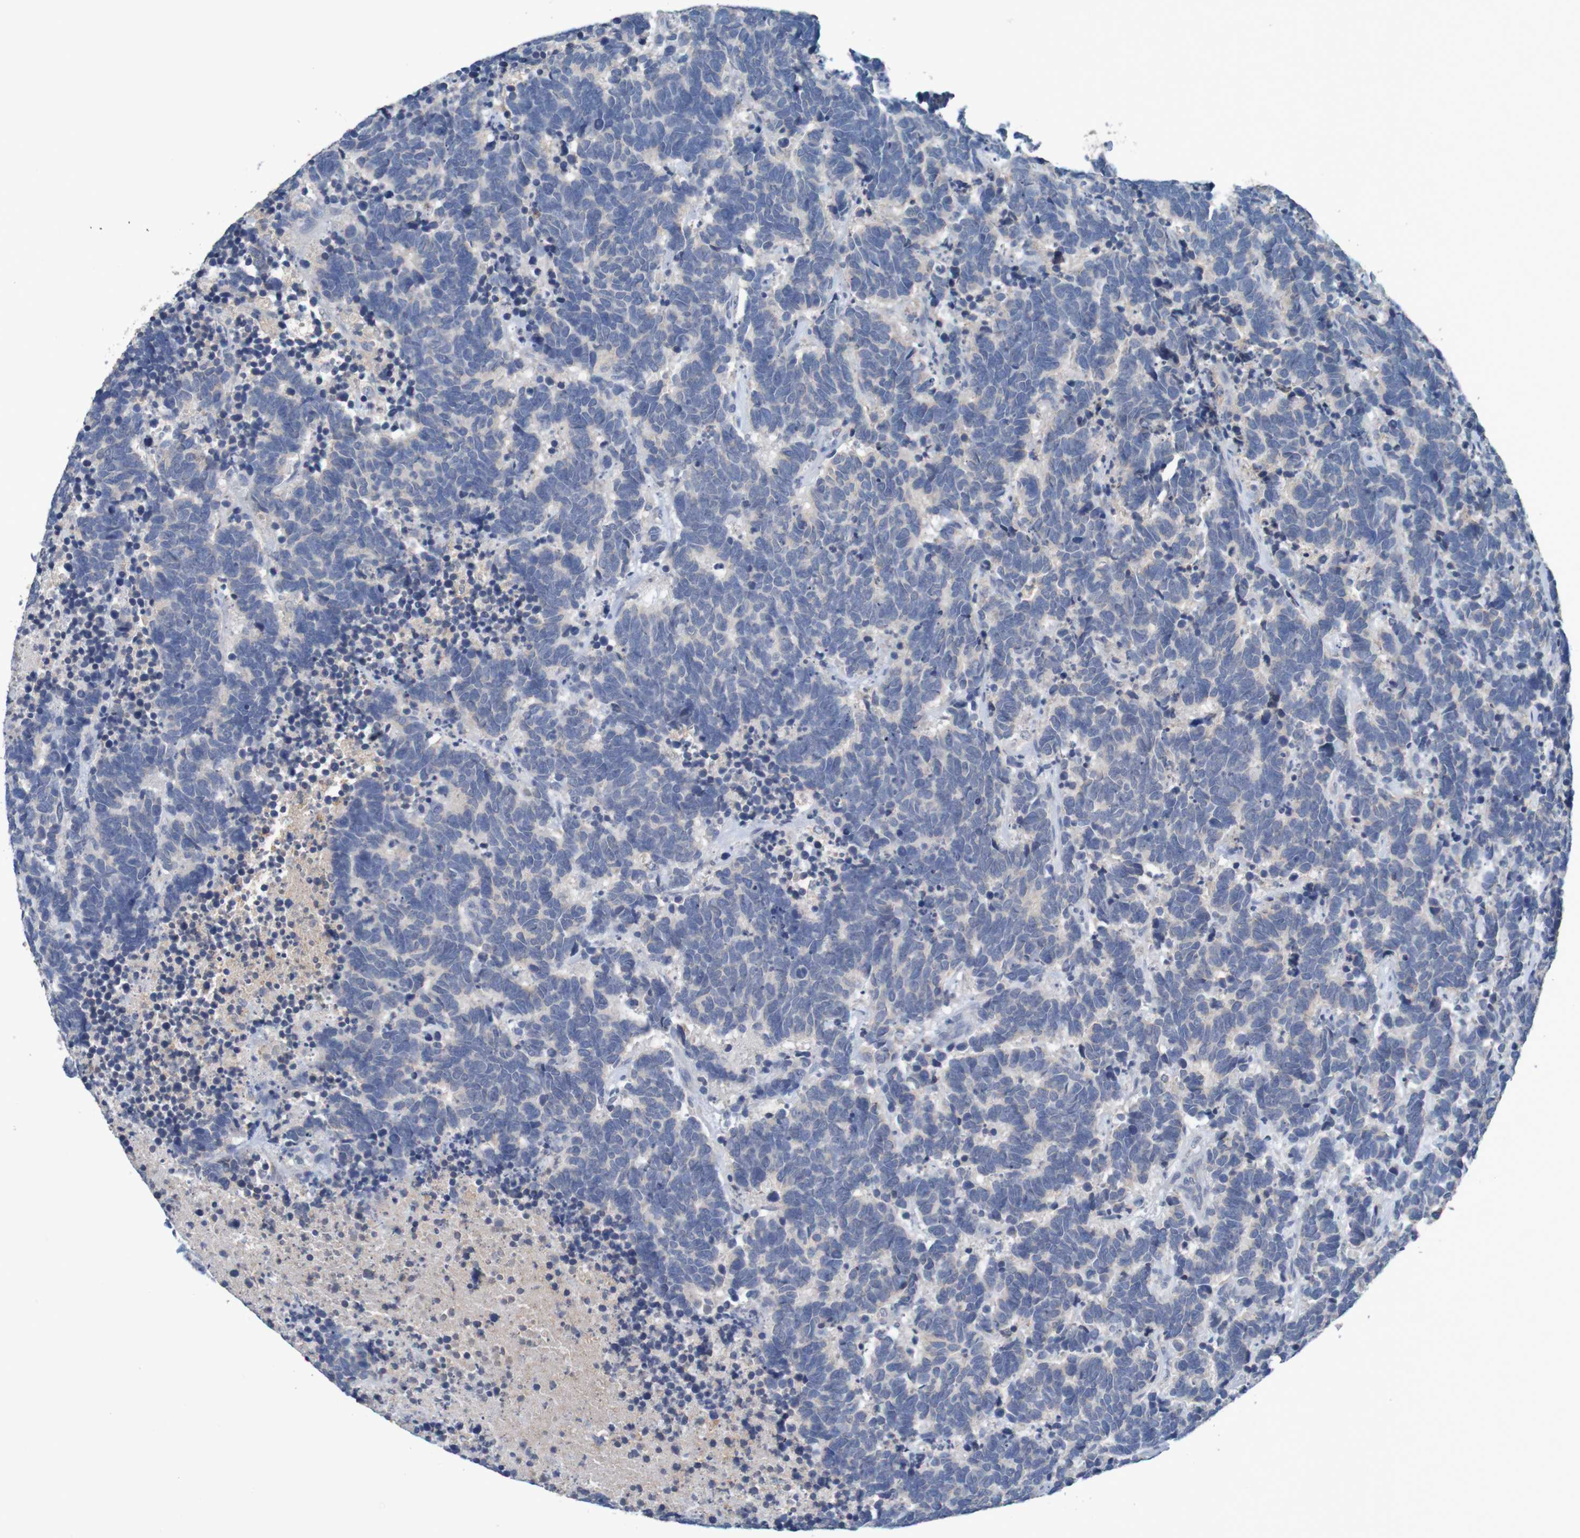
{"staining": {"intensity": "negative", "quantity": "none", "location": "none"}, "tissue": "carcinoid", "cell_type": "Tumor cells", "image_type": "cancer", "snomed": [{"axis": "morphology", "description": "Carcinoma, NOS"}, {"axis": "morphology", "description": "Carcinoid, malignant, NOS"}, {"axis": "topography", "description": "Urinary bladder"}], "caption": "IHC image of neoplastic tissue: human carcinoma stained with DAB (3,3'-diaminobenzidine) reveals no significant protein staining in tumor cells. (DAB immunohistochemistry (IHC) visualized using brightfield microscopy, high magnification).", "gene": "LTA", "patient": {"sex": "male", "age": 57}}